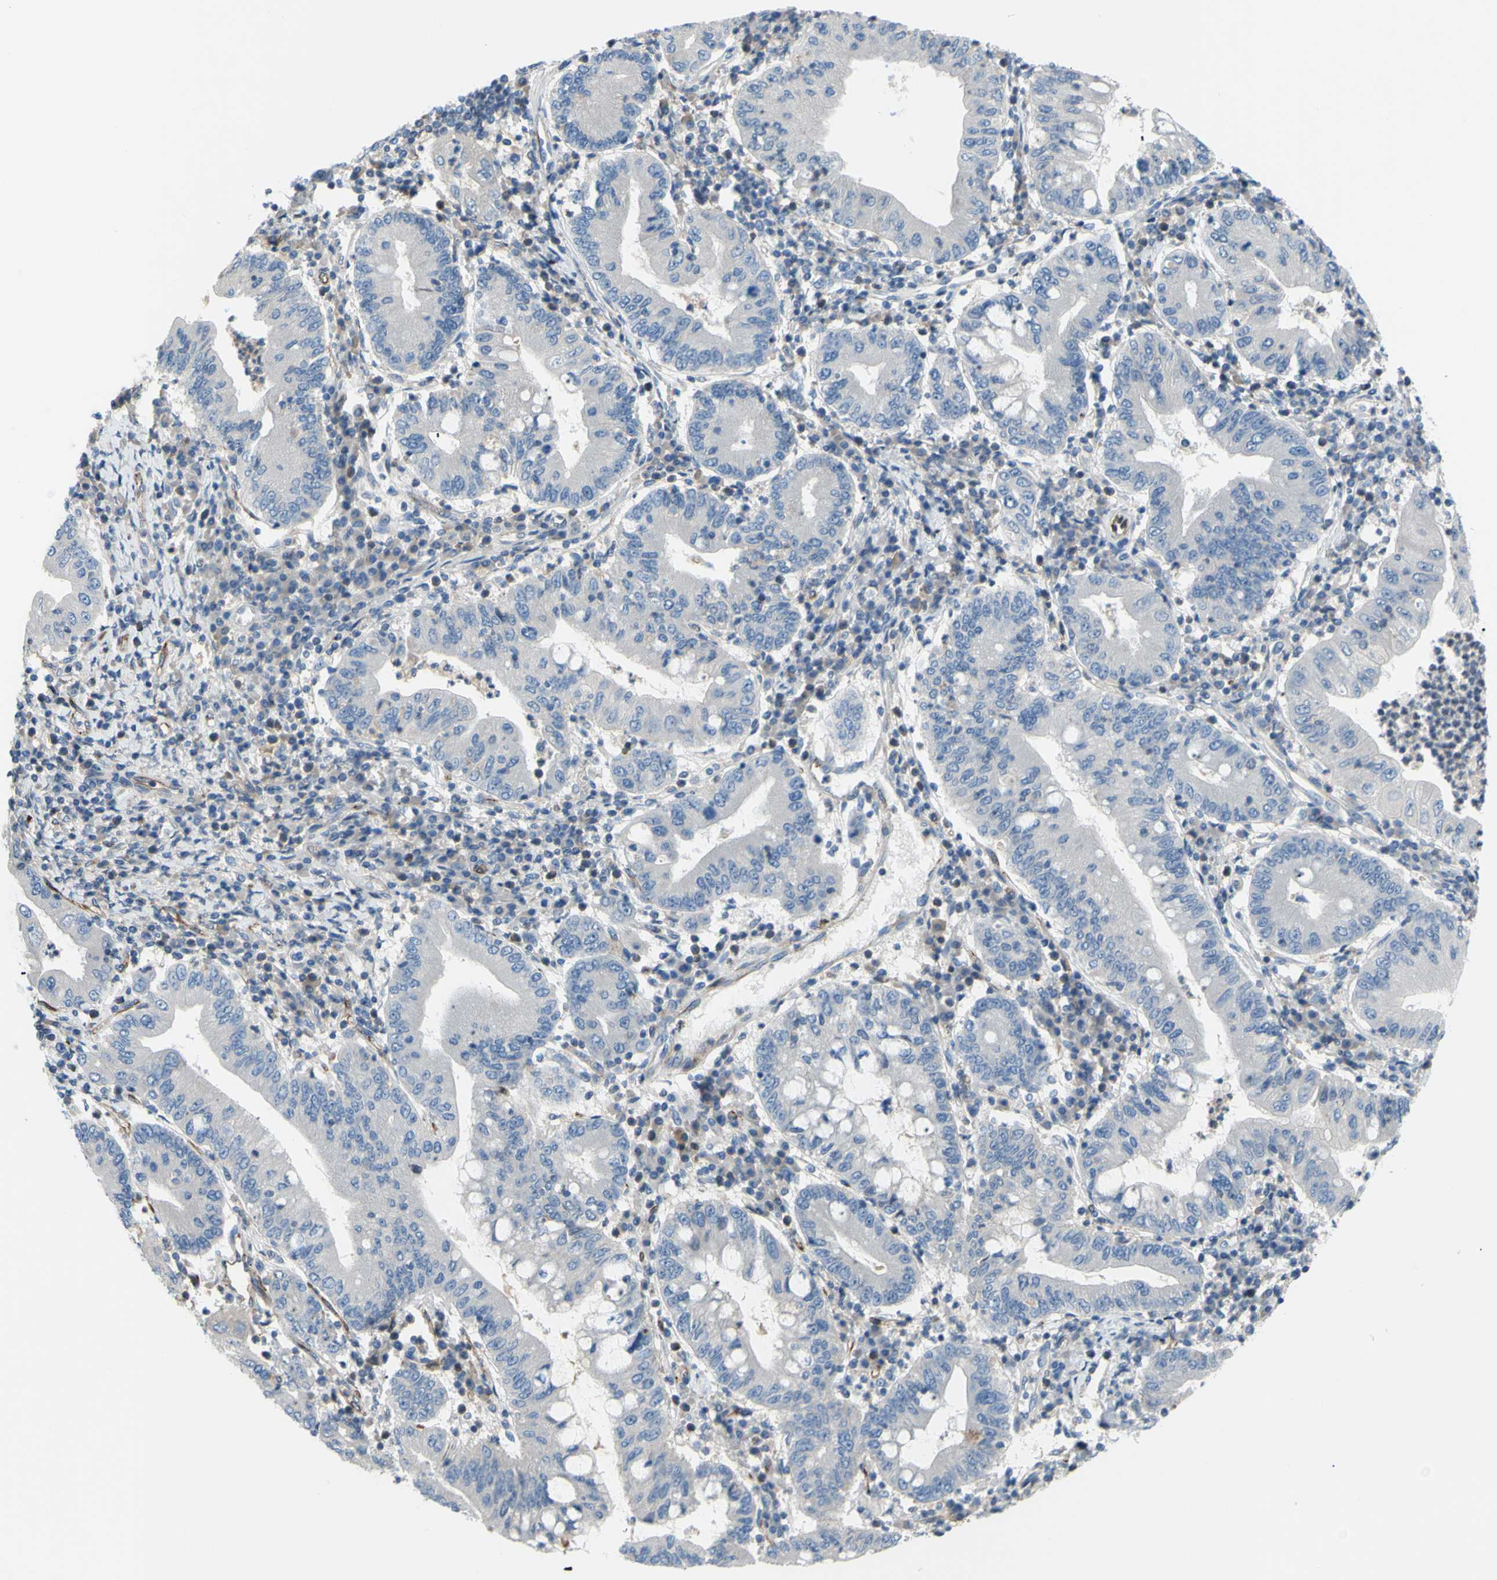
{"staining": {"intensity": "negative", "quantity": "none", "location": "none"}, "tissue": "stomach cancer", "cell_type": "Tumor cells", "image_type": "cancer", "snomed": [{"axis": "morphology", "description": "Normal tissue, NOS"}, {"axis": "morphology", "description": "Adenocarcinoma, NOS"}, {"axis": "topography", "description": "Esophagus"}, {"axis": "topography", "description": "Stomach, upper"}, {"axis": "topography", "description": "Peripheral nerve tissue"}], "caption": "IHC micrograph of neoplastic tissue: human stomach adenocarcinoma stained with DAB (3,3'-diaminobenzidine) demonstrates no significant protein staining in tumor cells.", "gene": "PRRG2", "patient": {"sex": "male", "age": 62}}